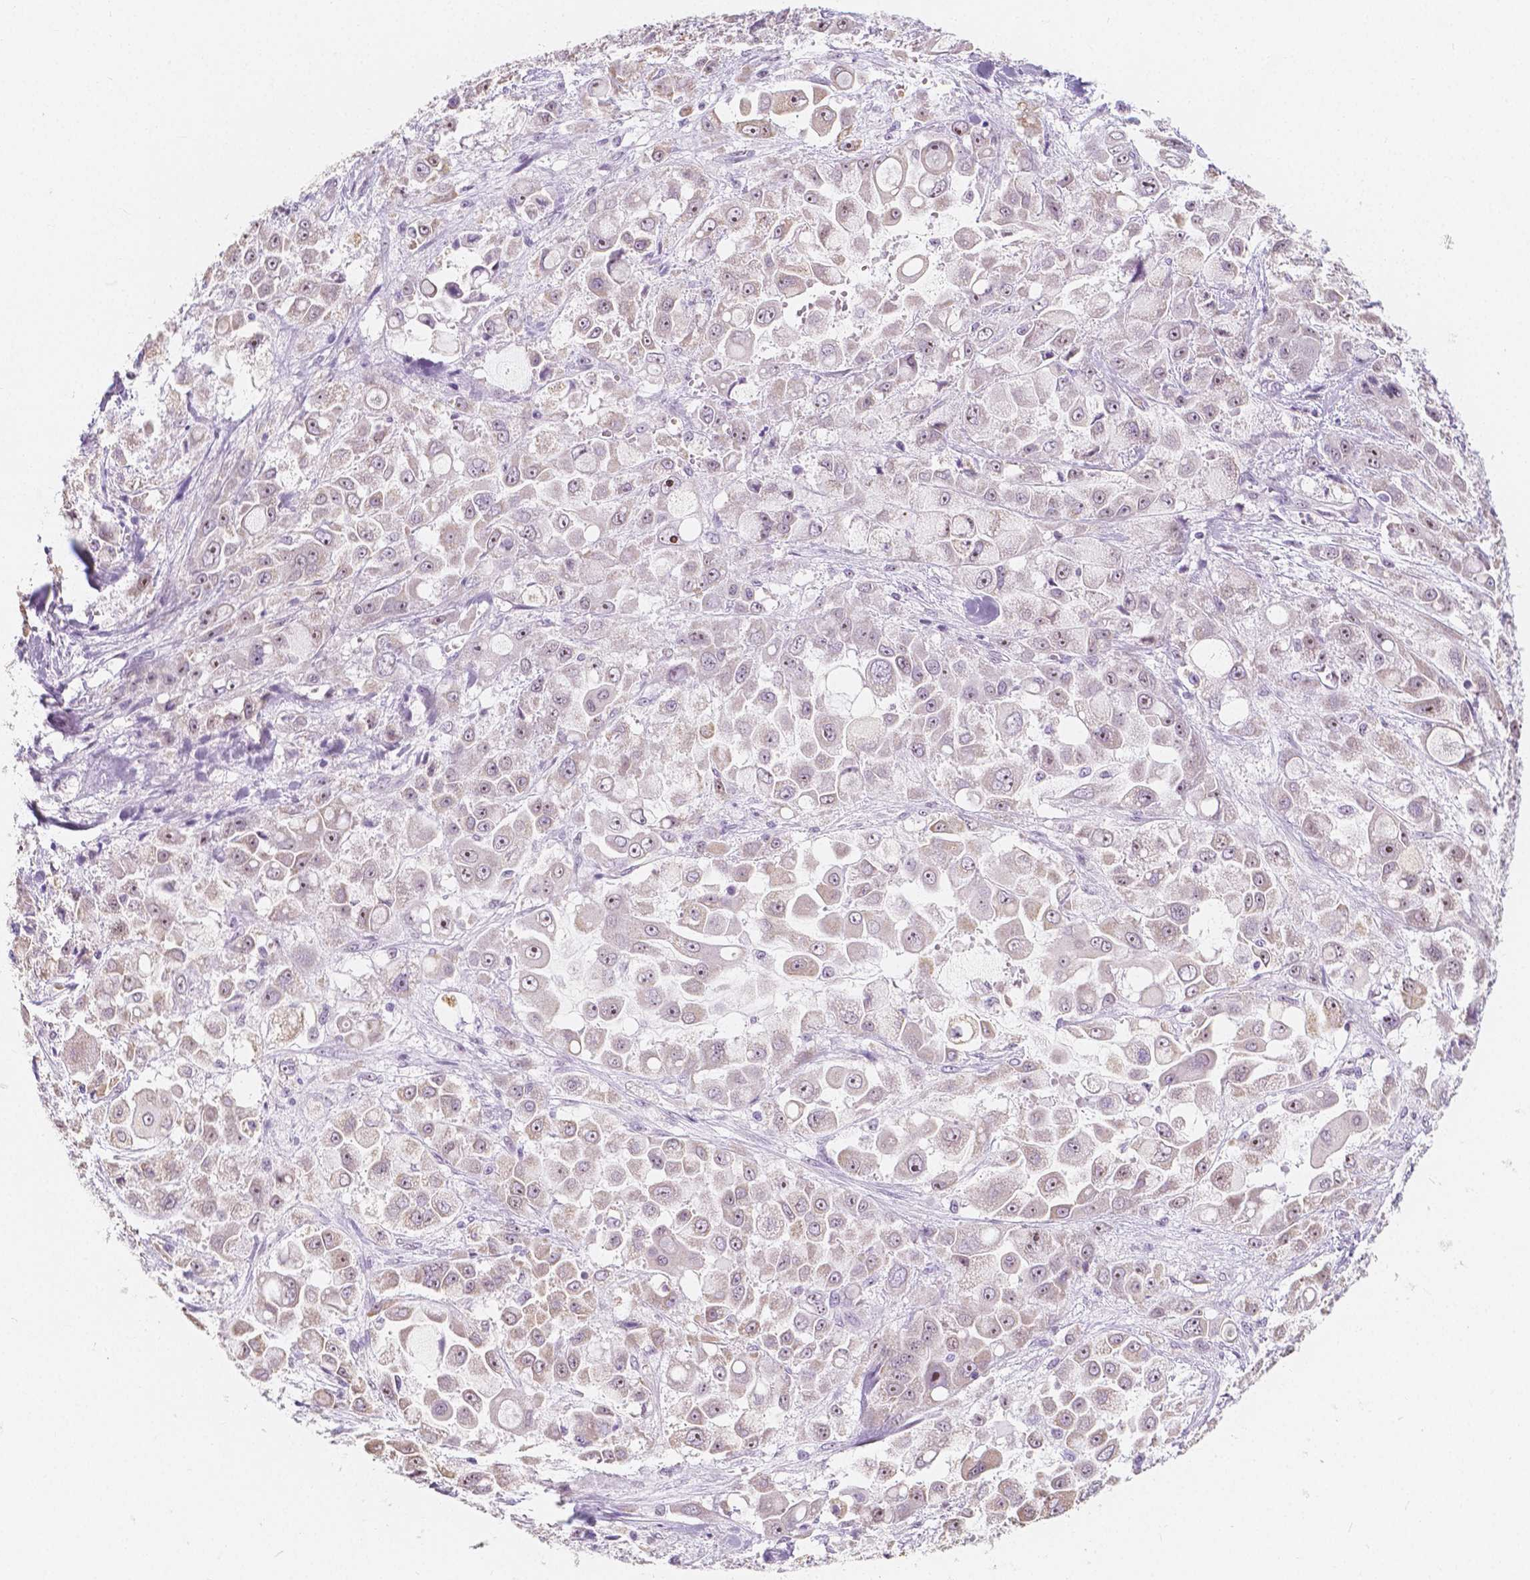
{"staining": {"intensity": "weak", "quantity": "25%-75%", "location": "cytoplasmic/membranous,nuclear"}, "tissue": "stomach cancer", "cell_type": "Tumor cells", "image_type": "cancer", "snomed": [{"axis": "morphology", "description": "Adenocarcinoma, NOS"}, {"axis": "topography", "description": "Stomach"}], "caption": "Human stomach adenocarcinoma stained with a protein marker demonstrates weak staining in tumor cells.", "gene": "NOLC1", "patient": {"sex": "female", "age": 76}}